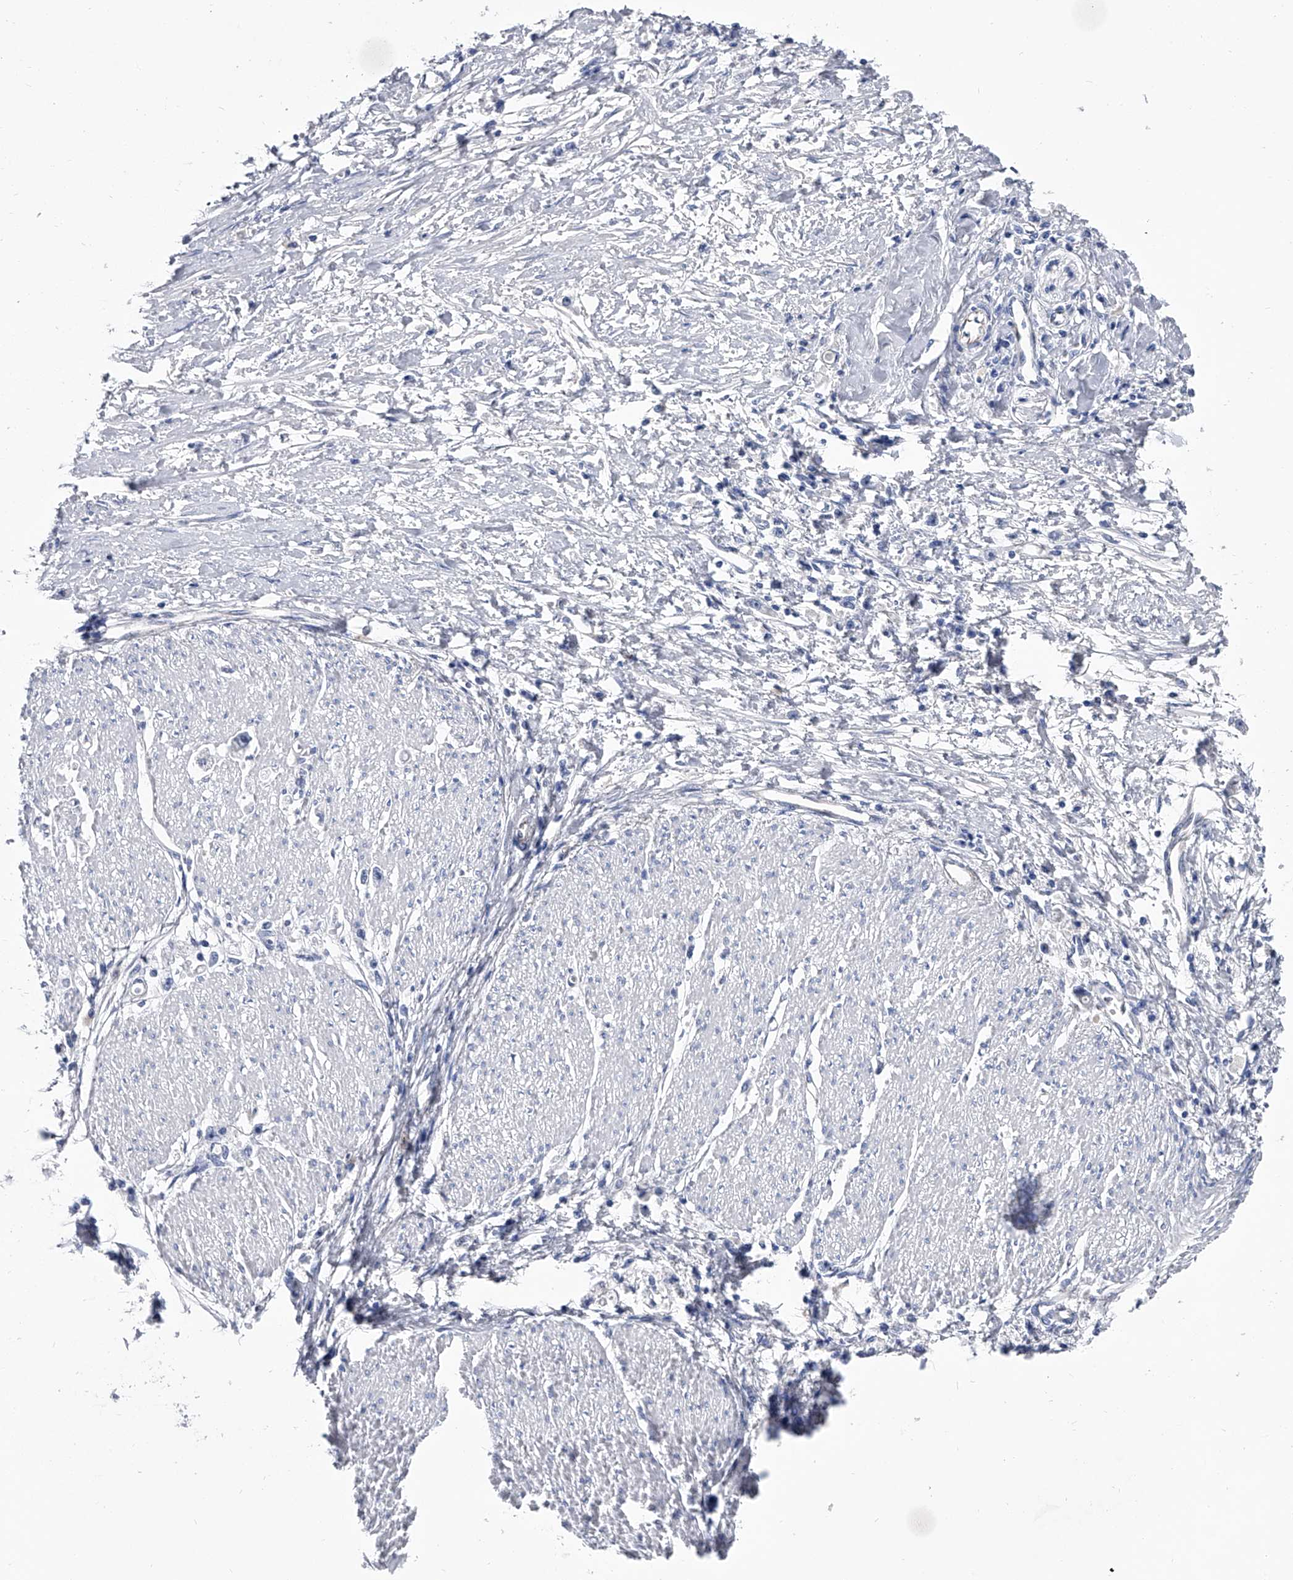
{"staining": {"intensity": "negative", "quantity": "none", "location": "none"}, "tissue": "stomach cancer", "cell_type": "Tumor cells", "image_type": "cancer", "snomed": [{"axis": "morphology", "description": "Adenocarcinoma, NOS"}, {"axis": "topography", "description": "Stomach"}], "caption": "Adenocarcinoma (stomach) stained for a protein using immunohistochemistry demonstrates no positivity tumor cells.", "gene": "EFCAB7", "patient": {"sex": "female", "age": 59}}